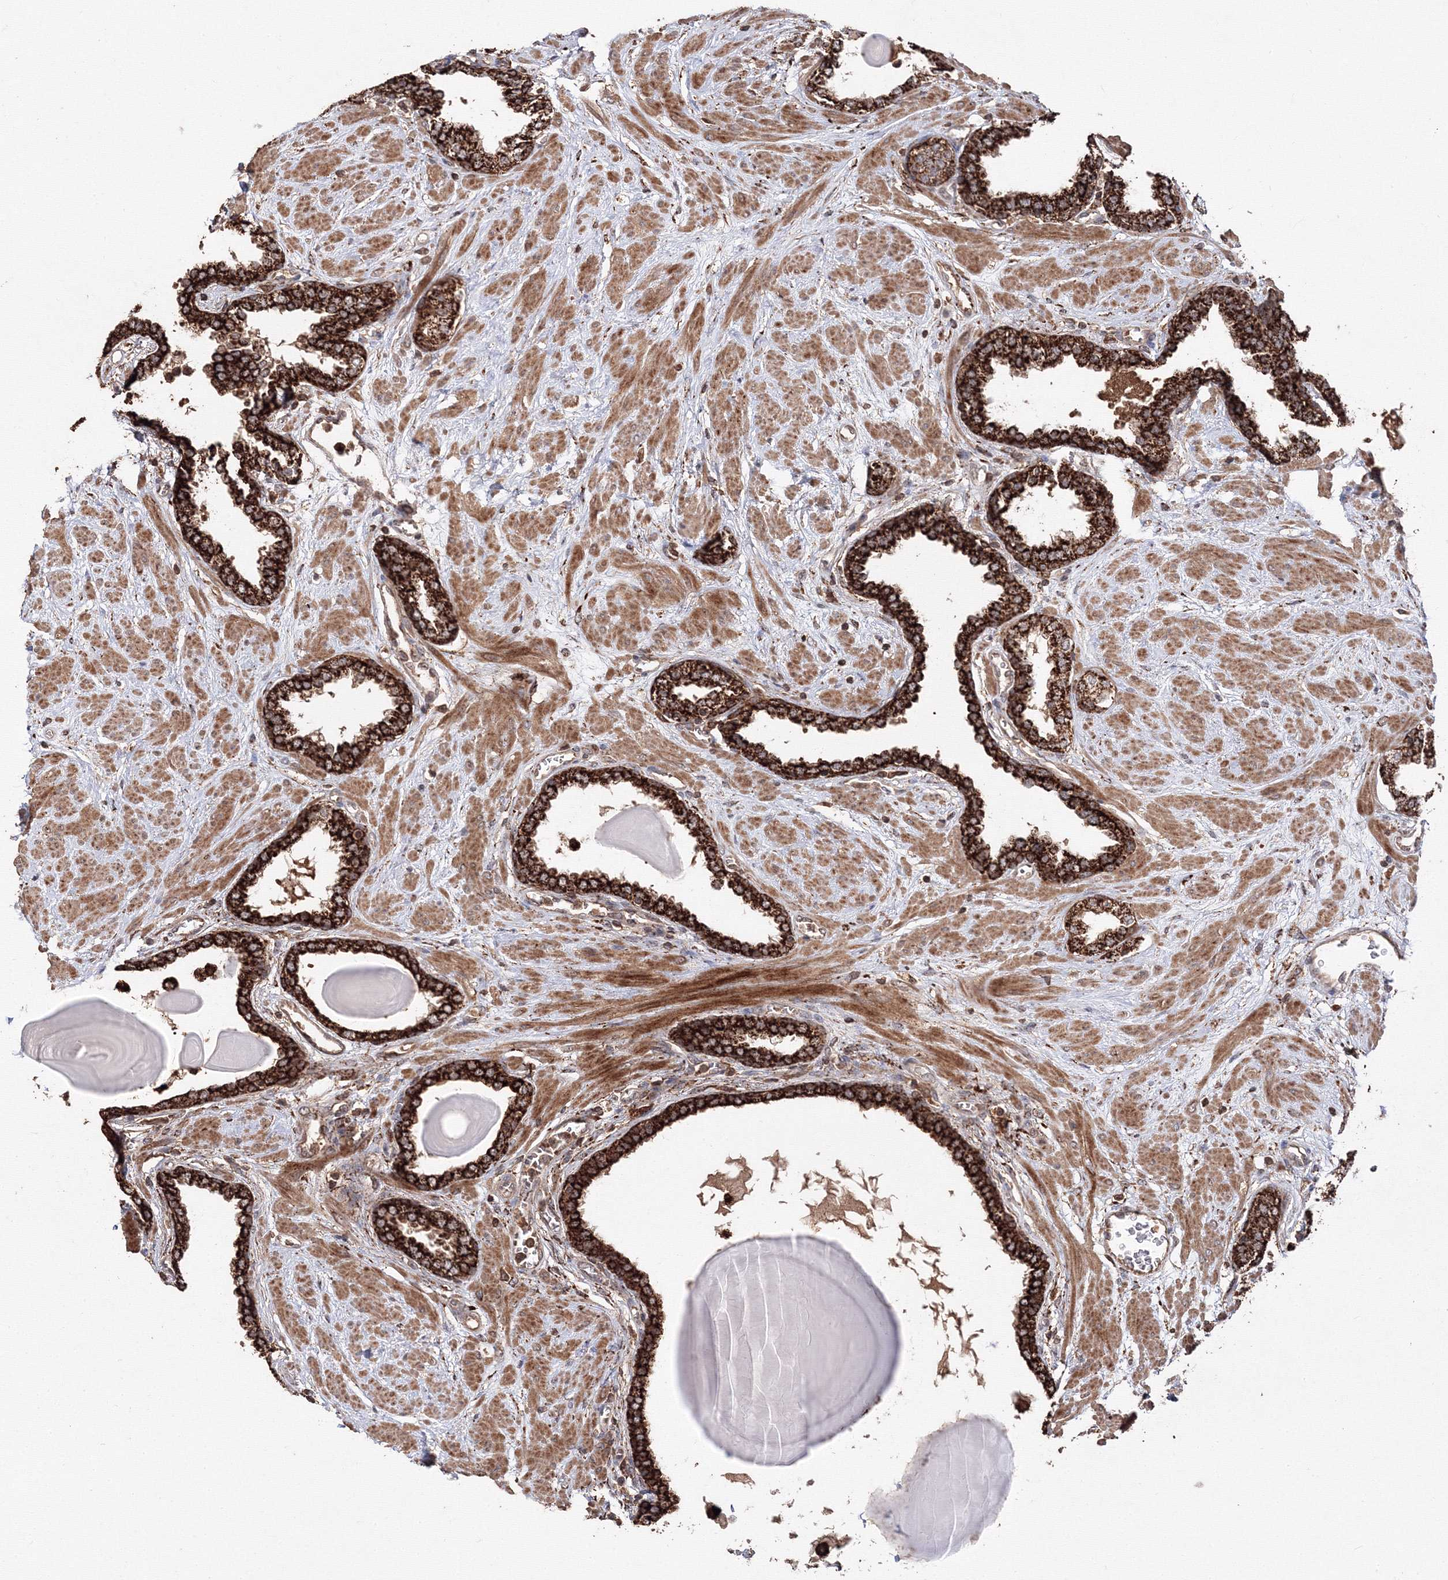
{"staining": {"intensity": "strong", "quantity": ">75%", "location": "cytoplasmic/membranous"}, "tissue": "prostate", "cell_type": "Glandular cells", "image_type": "normal", "snomed": [{"axis": "morphology", "description": "Normal tissue, NOS"}, {"axis": "topography", "description": "Prostate"}], "caption": "Protein staining by immunohistochemistry (IHC) shows strong cytoplasmic/membranous positivity in about >75% of glandular cells in unremarkable prostate.", "gene": "DDO", "patient": {"sex": "male", "age": 51}}